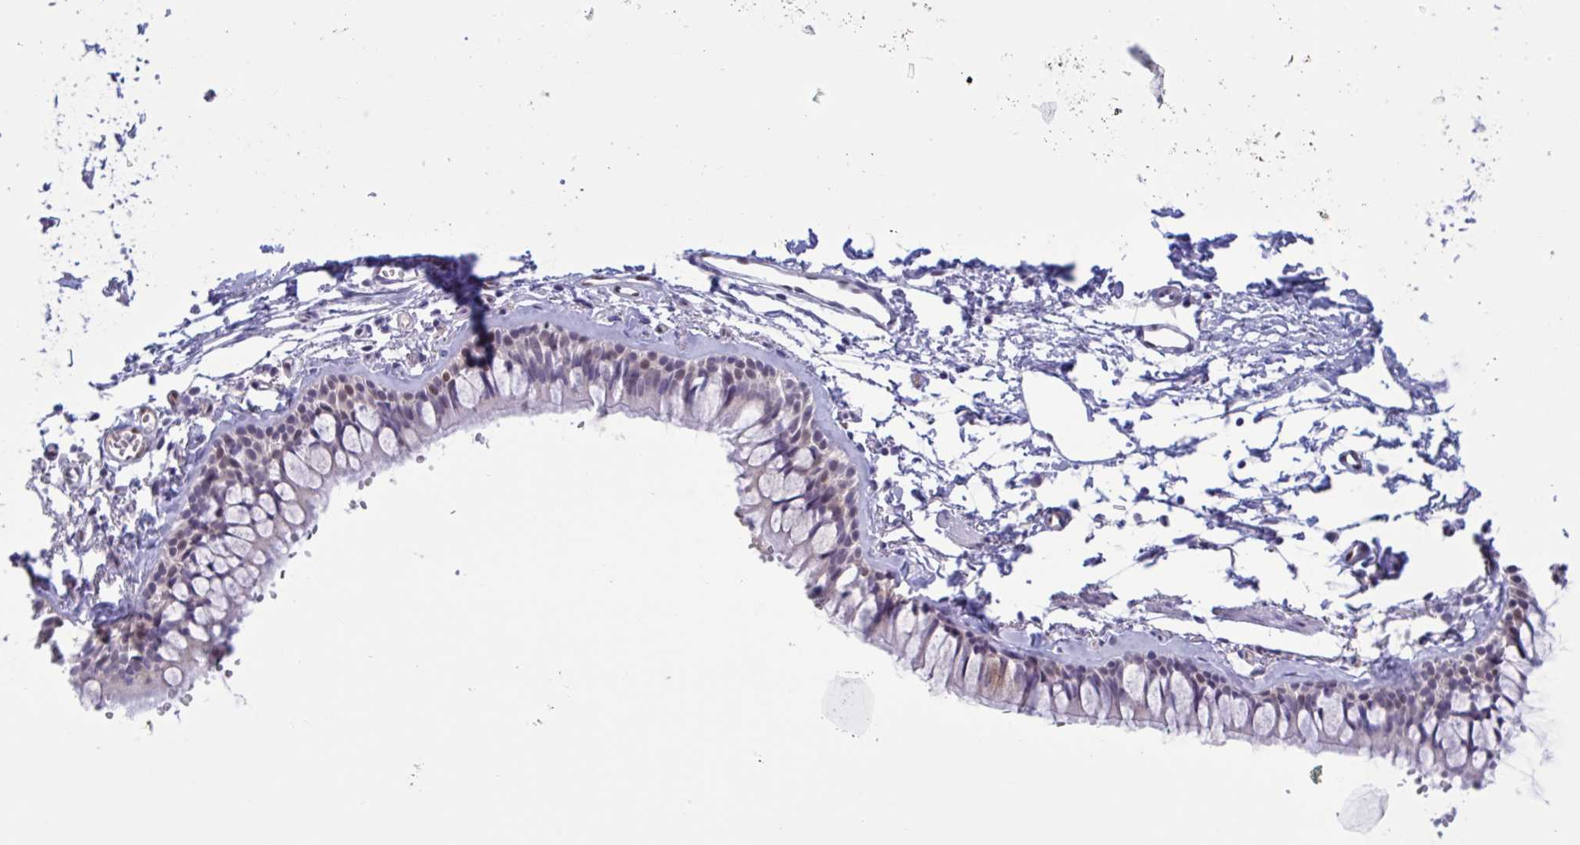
{"staining": {"intensity": "moderate", "quantity": "25%-75%", "location": "cytoplasmic/membranous,nuclear"}, "tissue": "bronchus", "cell_type": "Respiratory epithelial cells", "image_type": "normal", "snomed": [{"axis": "morphology", "description": "Normal tissue, NOS"}, {"axis": "topography", "description": "Cartilage tissue"}, {"axis": "topography", "description": "Bronchus"}, {"axis": "topography", "description": "Peripheral nerve tissue"}], "caption": "Moderate cytoplasmic/membranous,nuclear expression is identified in approximately 25%-75% of respiratory epithelial cells in benign bronchus. The staining was performed using DAB, with brown indicating positive protein expression. Nuclei are stained blue with hematoxylin.", "gene": "RBL1", "patient": {"sex": "female", "age": 59}}